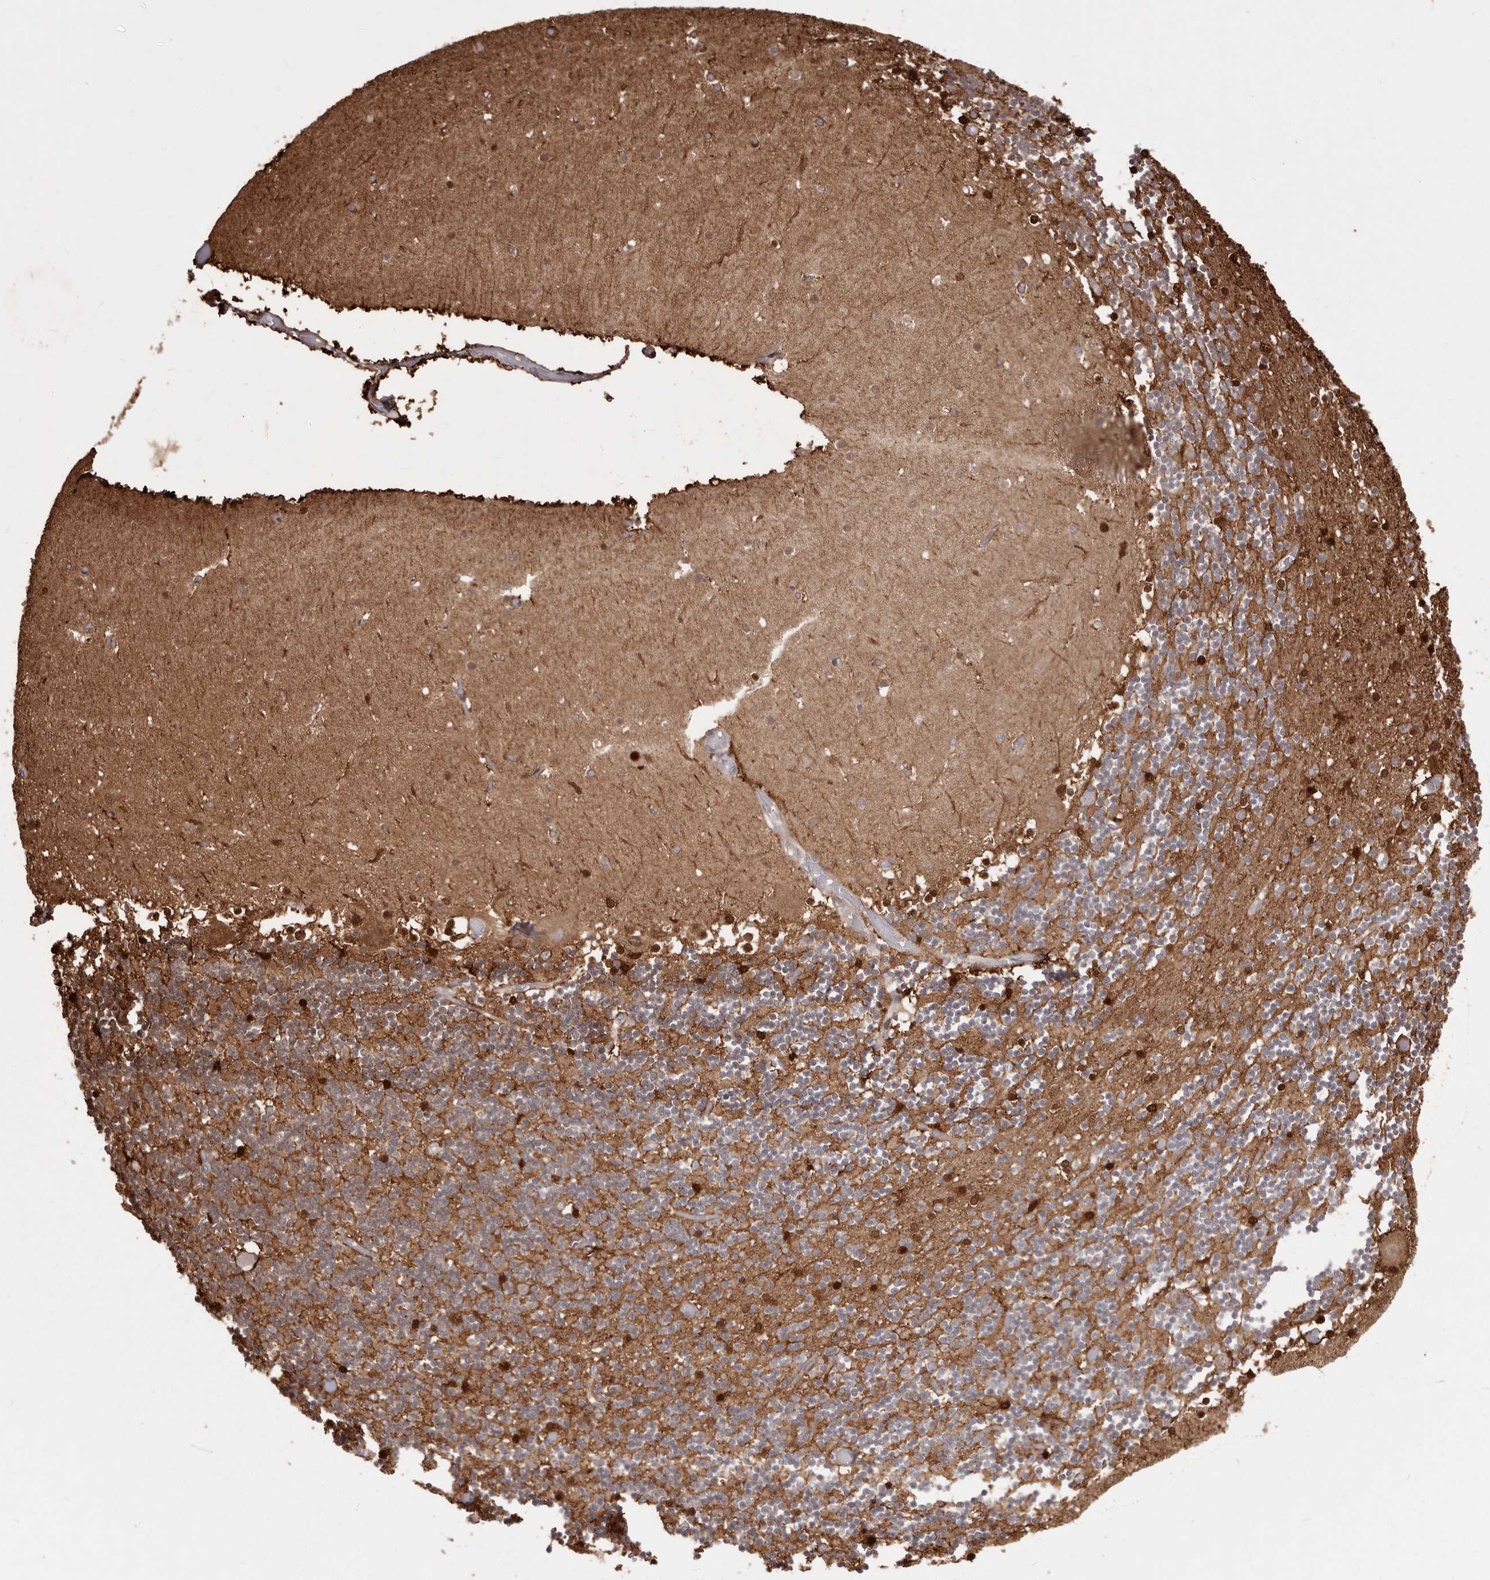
{"staining": {"intensity": "moderate", "quantity": ">75%", "location": "cytoplasmic/membranous,nuclear"}, "tissue": "cerebellum", "cell_type": "Cells in granular layer", "image_type": "normal", "snomed": [{"axis": "morphology", "description": "Normal tissue, NOS"}, {"axis": "topography", "description": "Cerebellum"}], "caption": "This micrograph shows immunohistochemistry staining of normal cerebellum, with medium moderate cytoplasmic/membranous,nuclear staining in about >75% of cells in granular layer.", "gene": "GFOD1", "patient": {"sex": "female", "age": 28}}